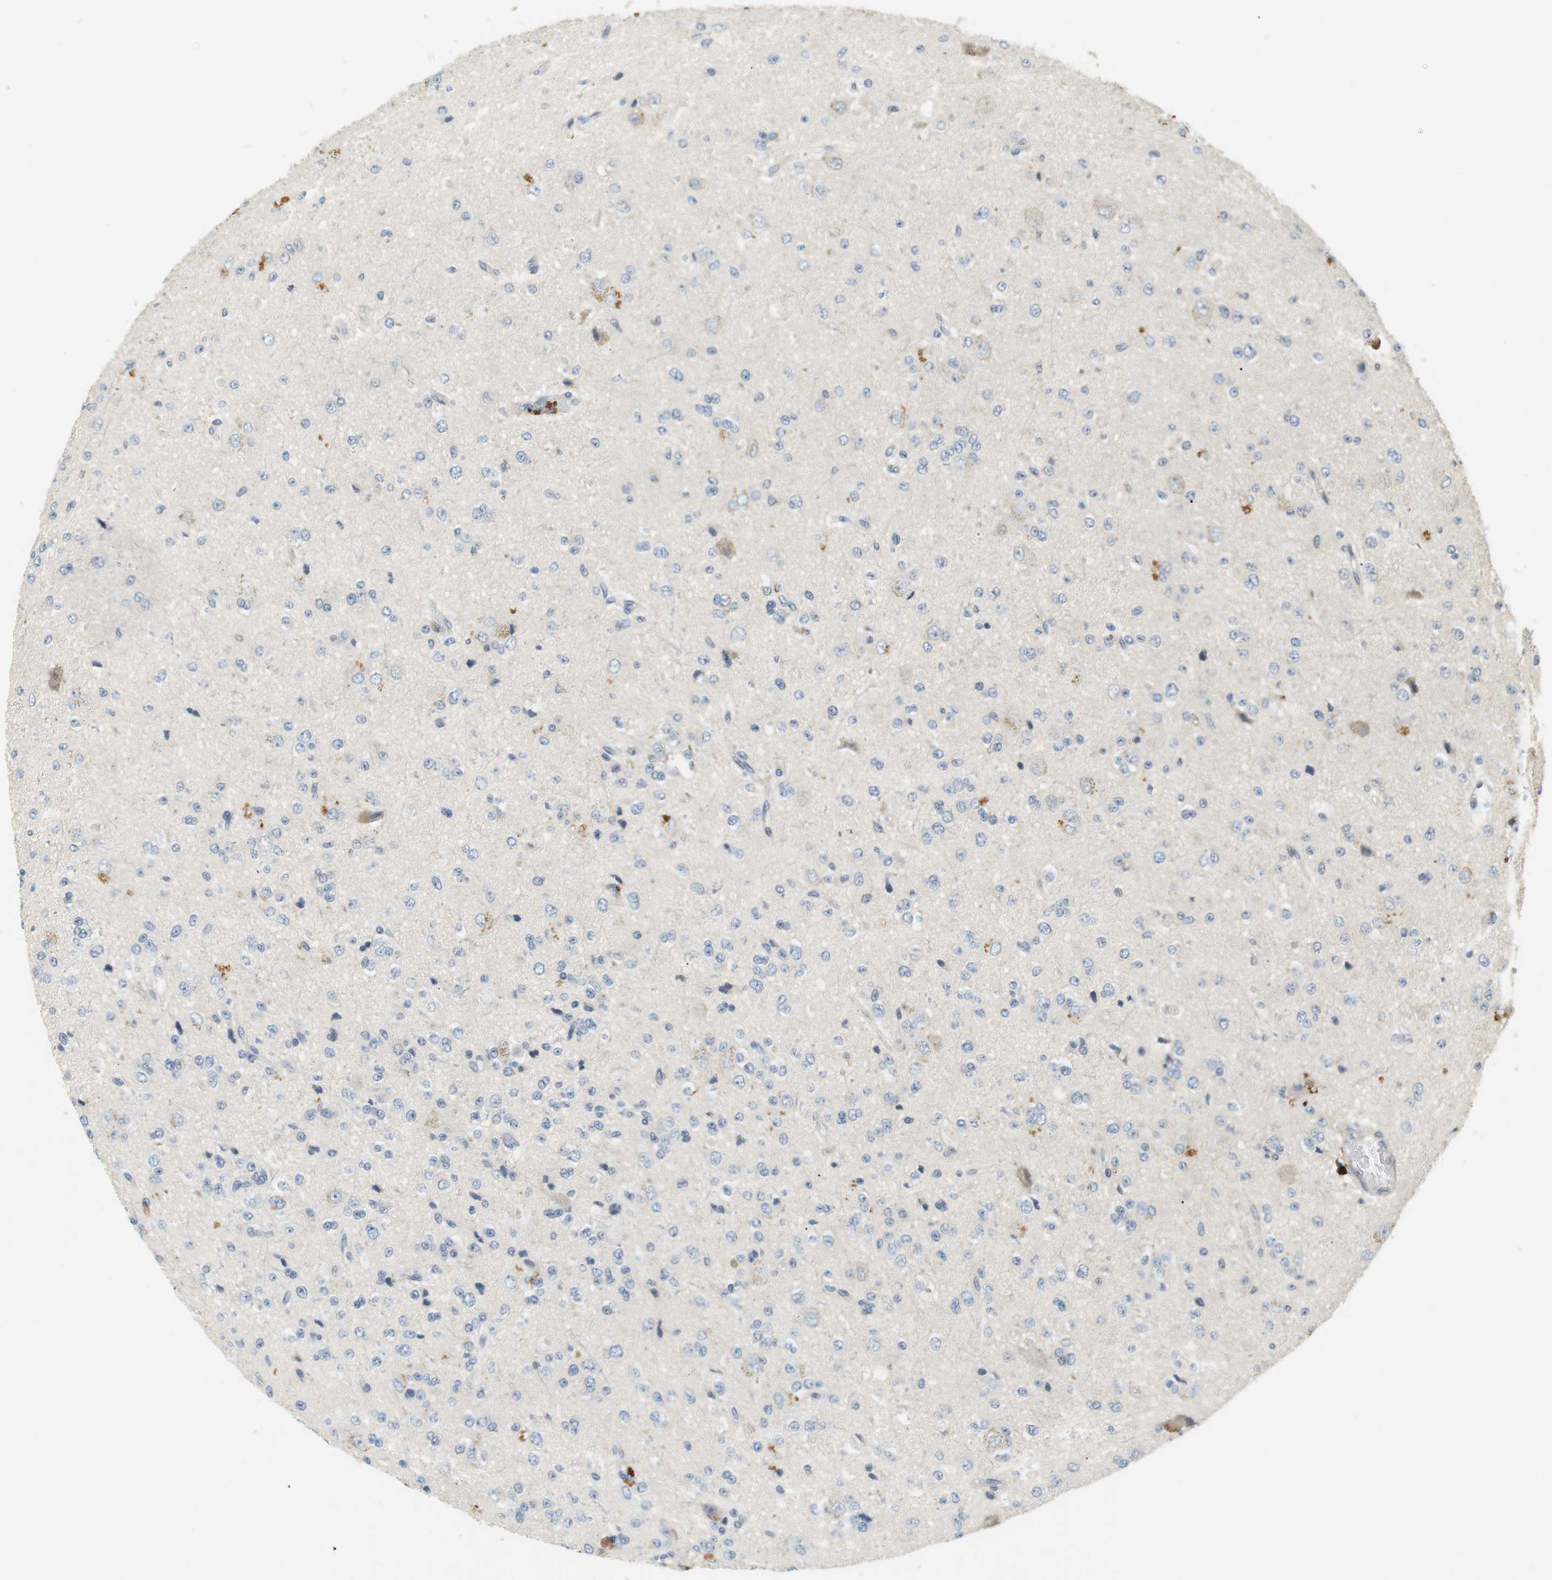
{"staining": {"intensity": "negative", "quantity": "none", "location": "none"}, "tissue": "glioma", "cell_type": "Tumor cells", "image_type": "cancer", "snomed": [{"axis": "morphology", "description": "Glioma, malignant, High grade"}, {"axis": "topography", "description": "pancreas cauda"}], "caption": "Malignant glioma (high-grade) was stained to show a protein in brown. There is no significant expression in tumor cells. (DAB (3,3'-diaminobenzidine) immunohistochemistry (IHC) with hematoxylin counter stain).", "gene": "P2RY1", "patient": {"sex": "male", "age": 60}}